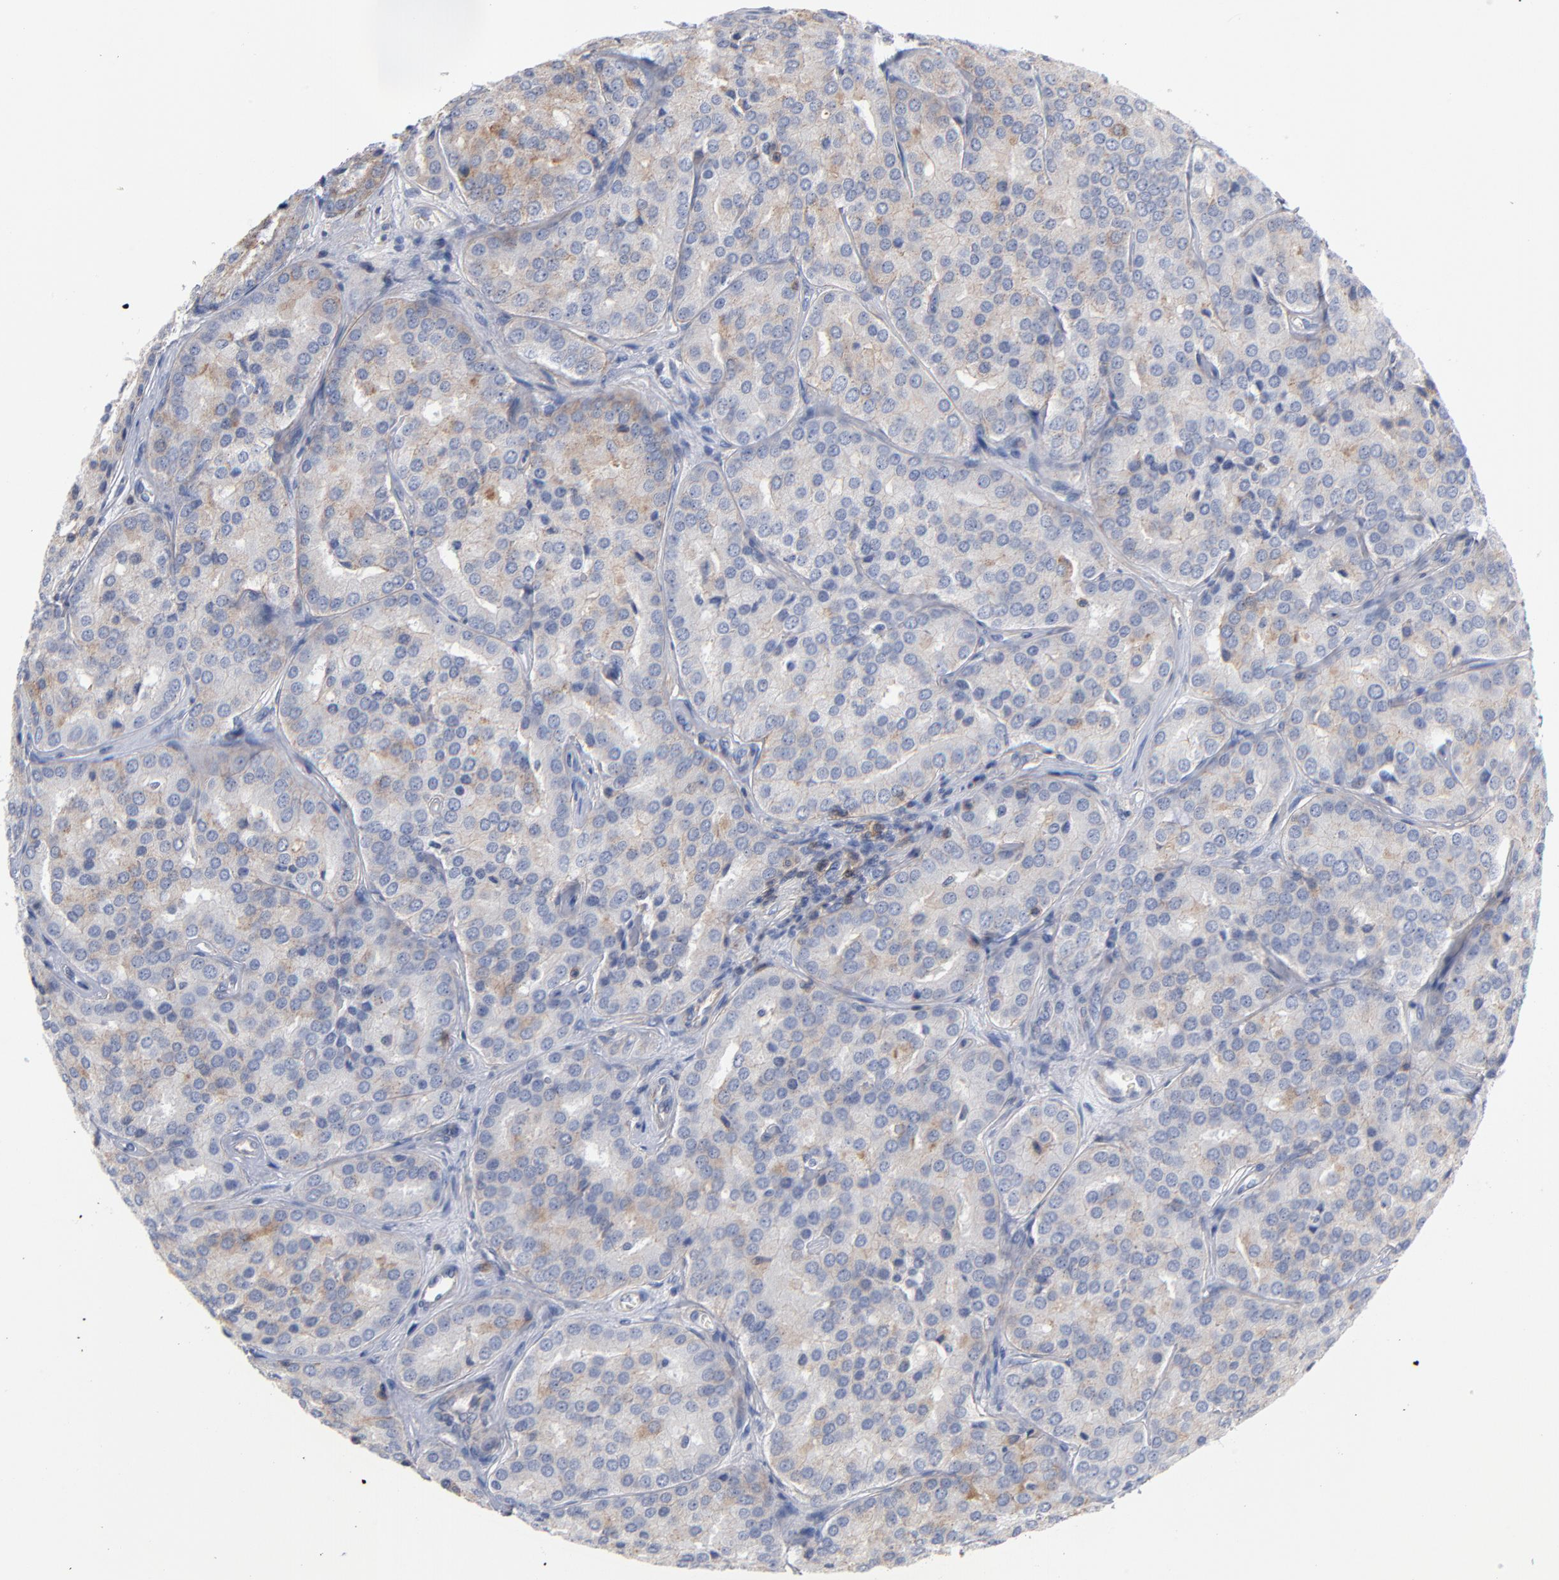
{"staining": {"intensity": "moderate", "quantity": ">75%", "location": "cytoplasmic/membranous"}, "tissue": "prostate cancer", "cell_type": "Tumor cells", "image_type": "cancer", "snomed": [{"axis": "morphology", "description": "Adenocarcinoma, High grade"}, {"axis": "topography", "description": "Prostate"}], "caption": "Human prostate adenocarcinoma (high-grade) stained with a brown dye shows moderate cytoplasmic/membranous positive expression in about >75% of tumor cells.", "gene": "PDLIM2", "patient": {"sex": "male", "age": 64}}